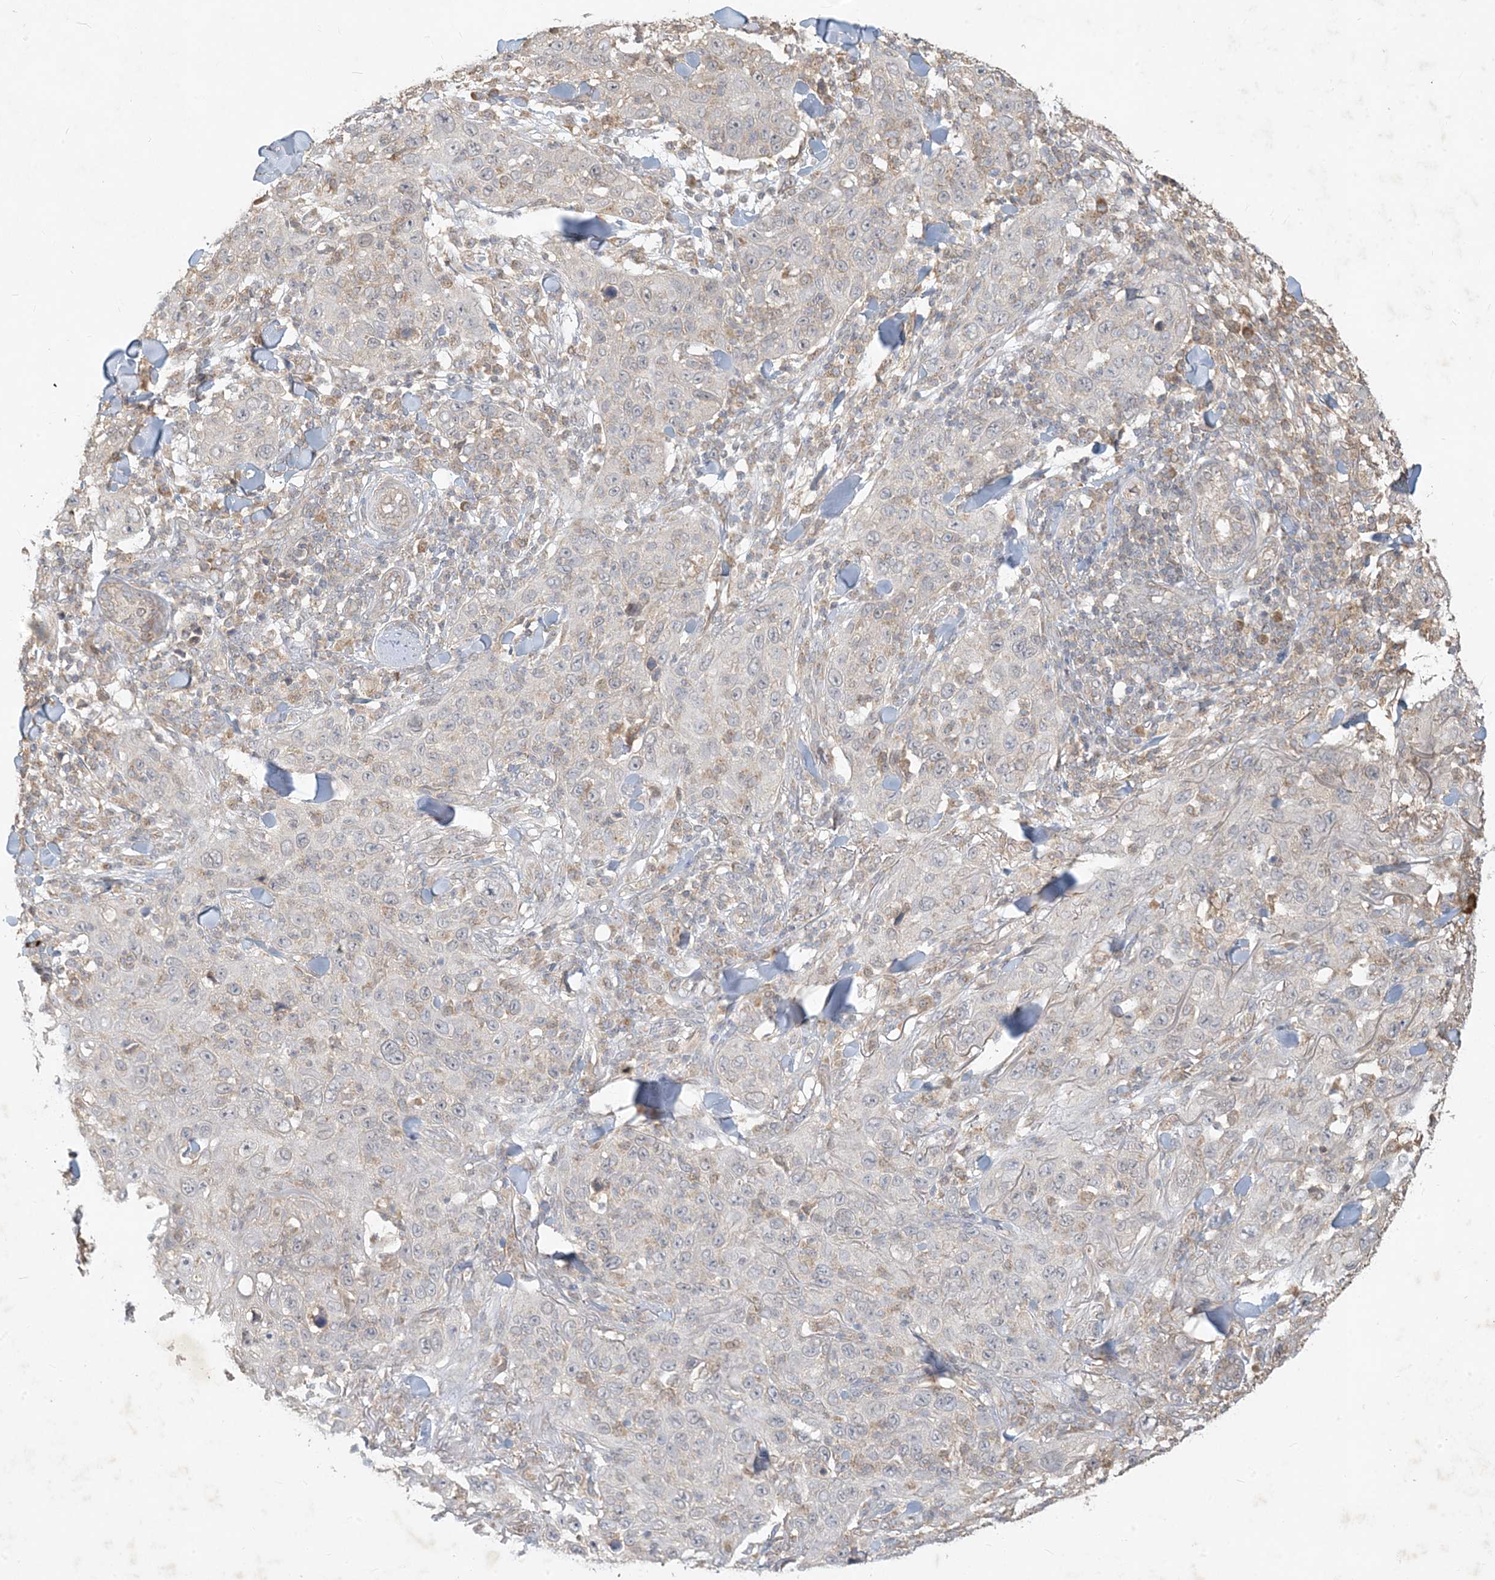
{"staining": {"intensity": "weak", "quantity": "<25%", "location": "cytoplasmic/membranous"}, "tissue": "skin cancer", "cell_type": "Tumor cells", "image_type": "cancer", "snomed": [{"axis": "morphology", "description": "Squamous cell carcinoma, NOS"}, {"axis": "topography", "description": "Skin"}], "caption": "Immunohistochemical staining of skin squamous cell carcinoma reveals no significant staining in tumor cells.", "gene": "MCOLN1", "patient": {"sex": "female", "age": 88}}